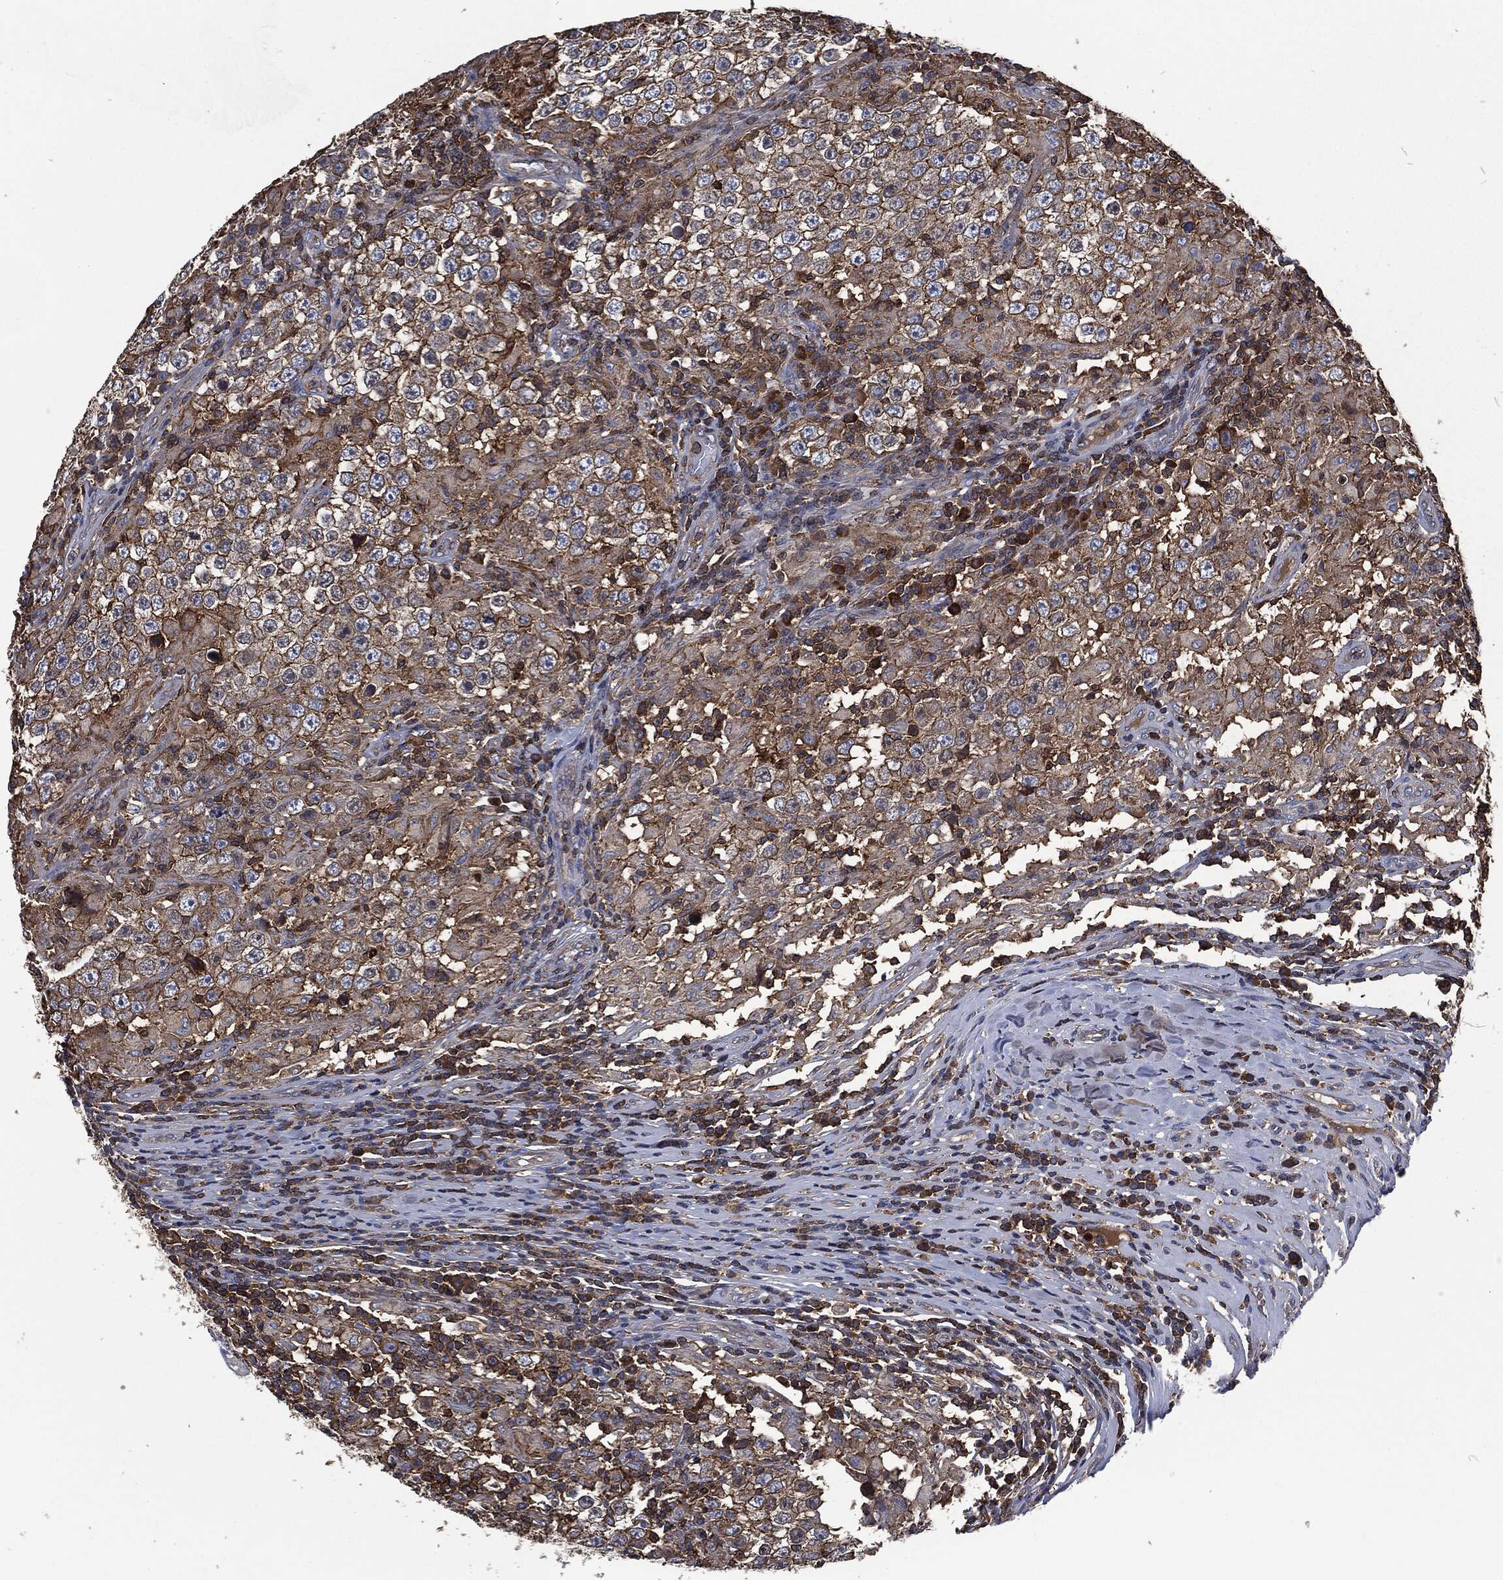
{"staining": {"intensity": "strong", "quantity": "<25%", "location": "cytoplasmic/membranous"}, "tissue": "testis cancer", "cell_type": "Tumor cells", "image_type": "cancer", "snomed": [{"axis": "morphology", "description": "Seminoma, NOS"}, {"axis": "morphology", "description": "Carcinoma, Embryonal, NOS"}, {"axis": "topography", "description": "Testis"}], "caption": "A brown stain shows strong cytoplasmic/membranous expression of a protein in human seminoma (testis) tumor cells.", "gene": "LGALS9", "patient": {"sex": "male", "age": 41}}